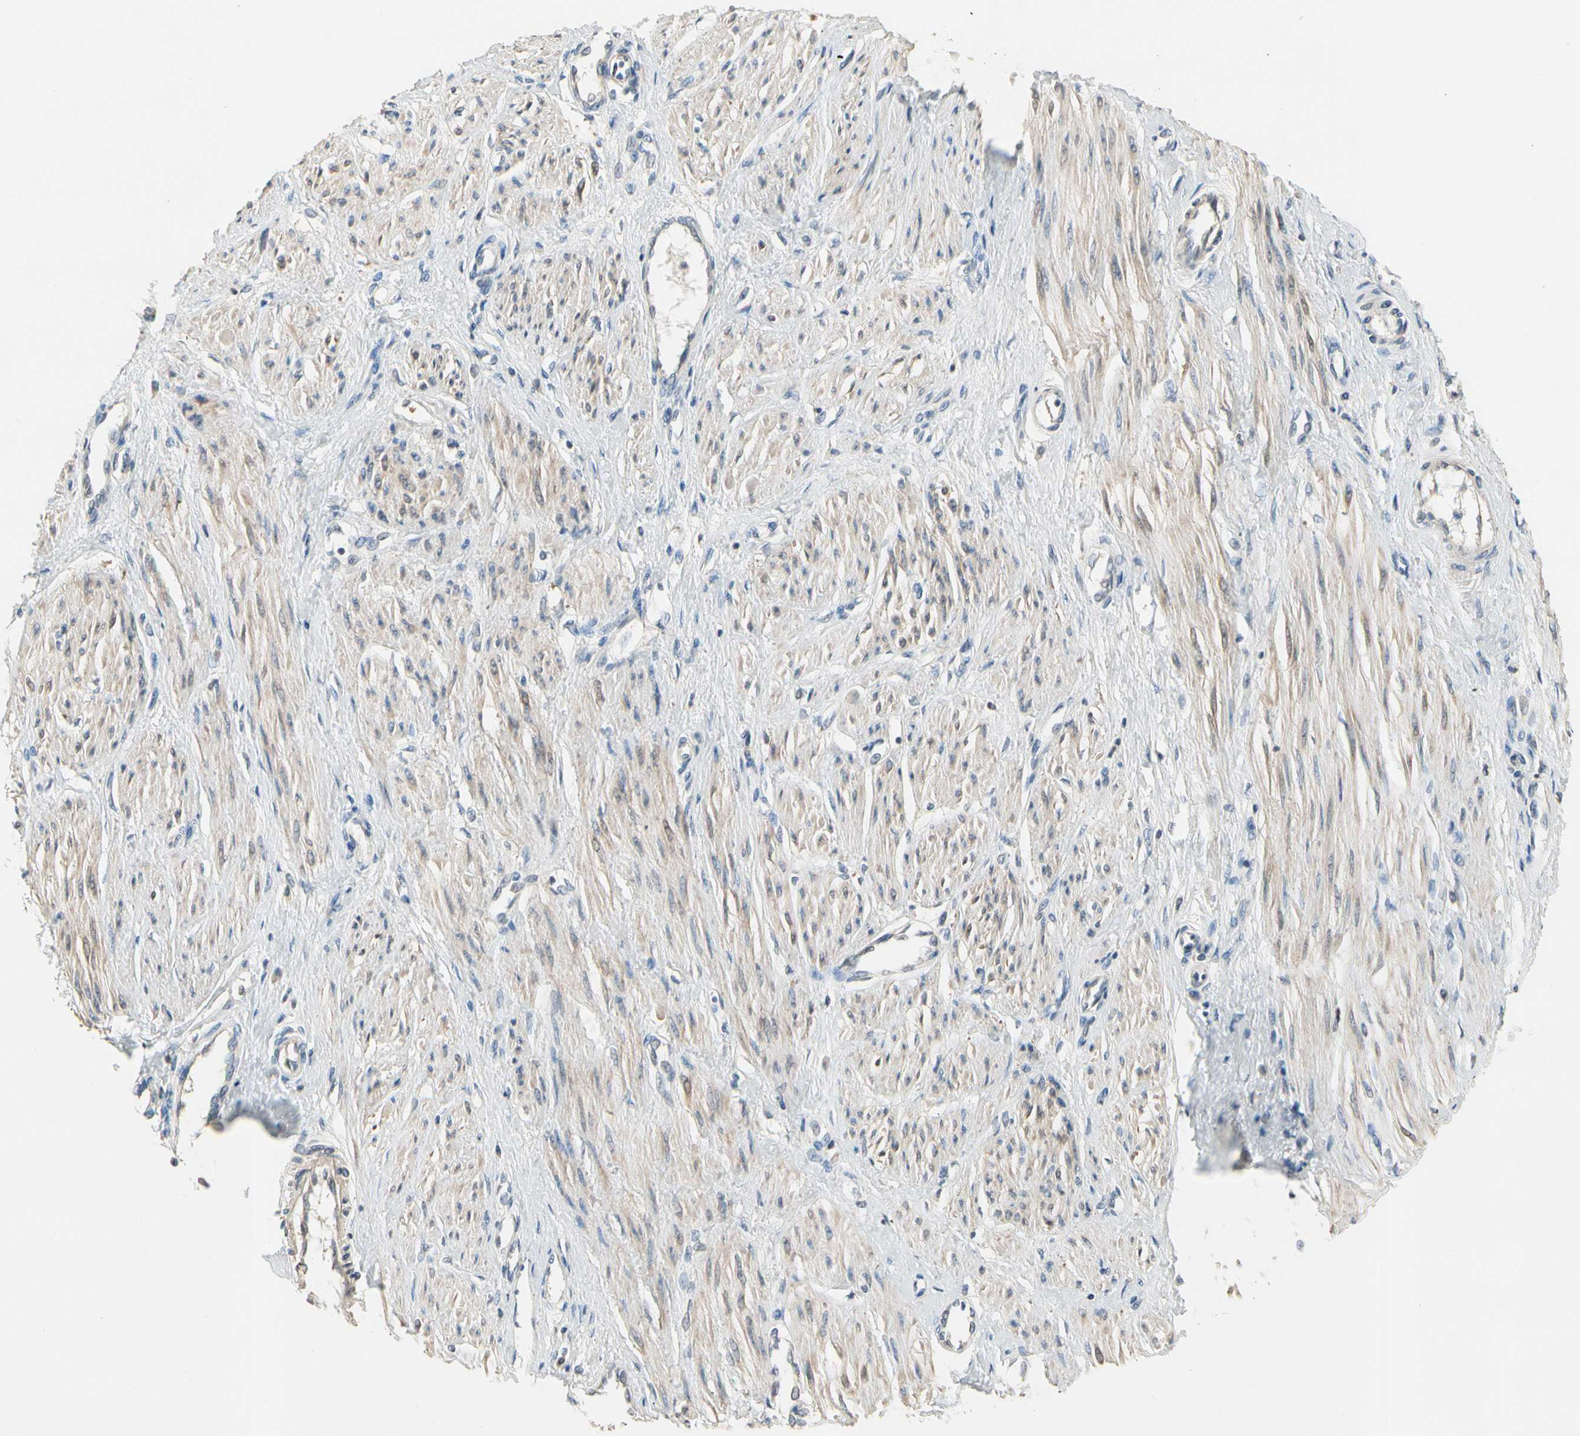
{"staining": {"intensity": "weak", "quantity": "25%-75%", "location": "cytoplasmic/membranous,nuclear"}, "tissue": "smooth muscle", "cell_type": "Smooth muscle cells", "image_type": "normal", "snomed": [{"axis": "morphology", "description": "Normal tissue, NOS"}, {"axis": "topography", "description": "Smooth muscle"}, {"axis": "topography", "description": "Uterus"}], "caption": "Immunohistochemistry (IHC) histopathology image of unremarkable smooth muscle: smooth muscle stained using IHC shows low levels of weak protein expression localized specifically in the cytoplasmic/membranous,nuclear of smooth muscle cells, appearing as a cytoplasmic/membranous,nuclear brown color.", "gene": "ZKSCAN3", "patient": {"sex": "female", "age": 39}}